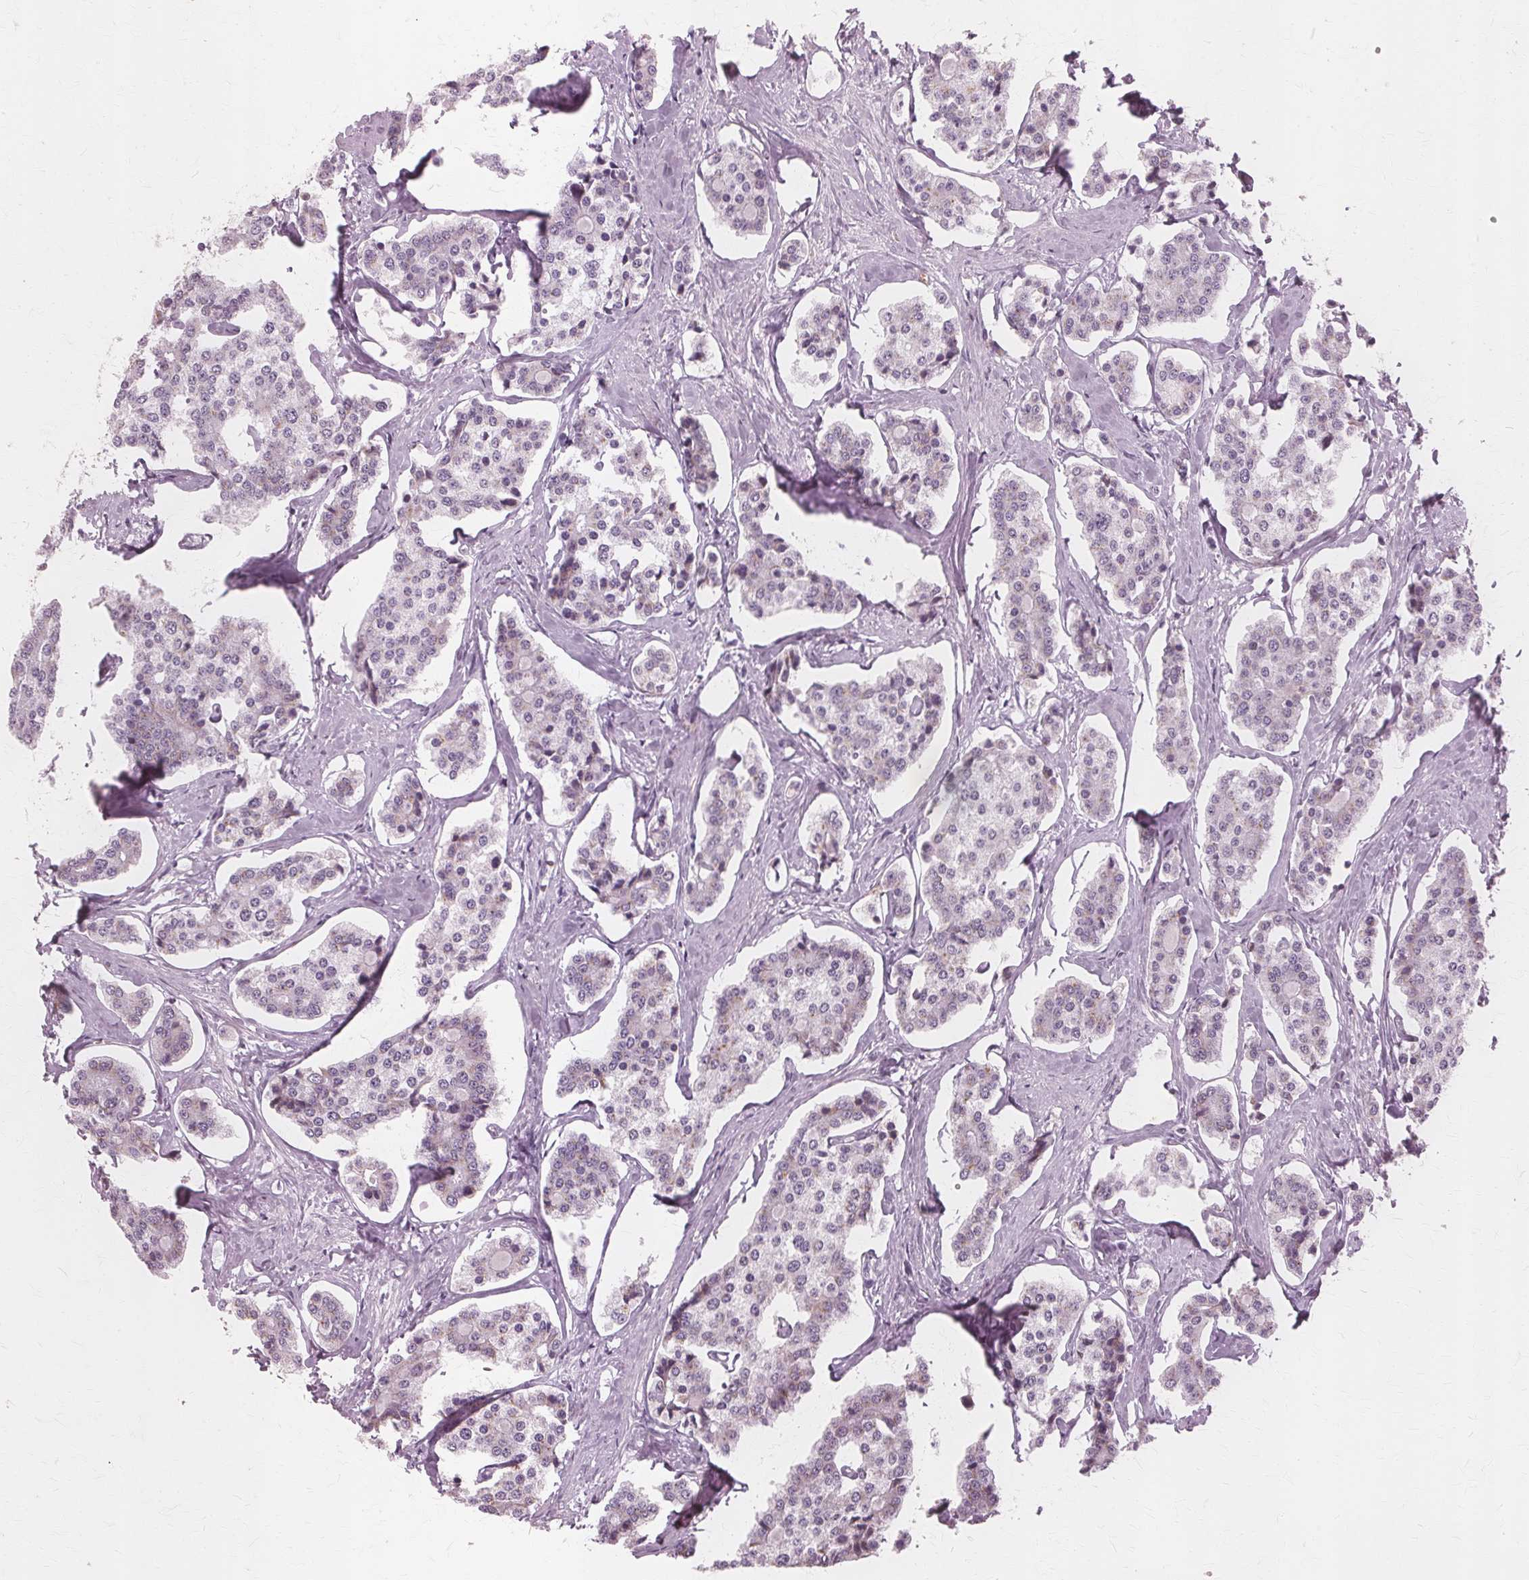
{"staining": {"intensity": "negative", "quantity": "none", "location": "none"}, "tissue": "carcinoid", "cell_type": "Tumor cells", "image_type": "cancer", "snomed": [{"axis": "morphology", "description": "Carcinoid, malignant, NOS"}, {"axis": "topography", "description": "Small intestine"}], "caption": "High power microscopy image of an IHC micrograph of carcinoid, revealing no significant expression in tumor cells.", "gene": "DNASE2", "patient": {"sex": "female", "age": 65}}